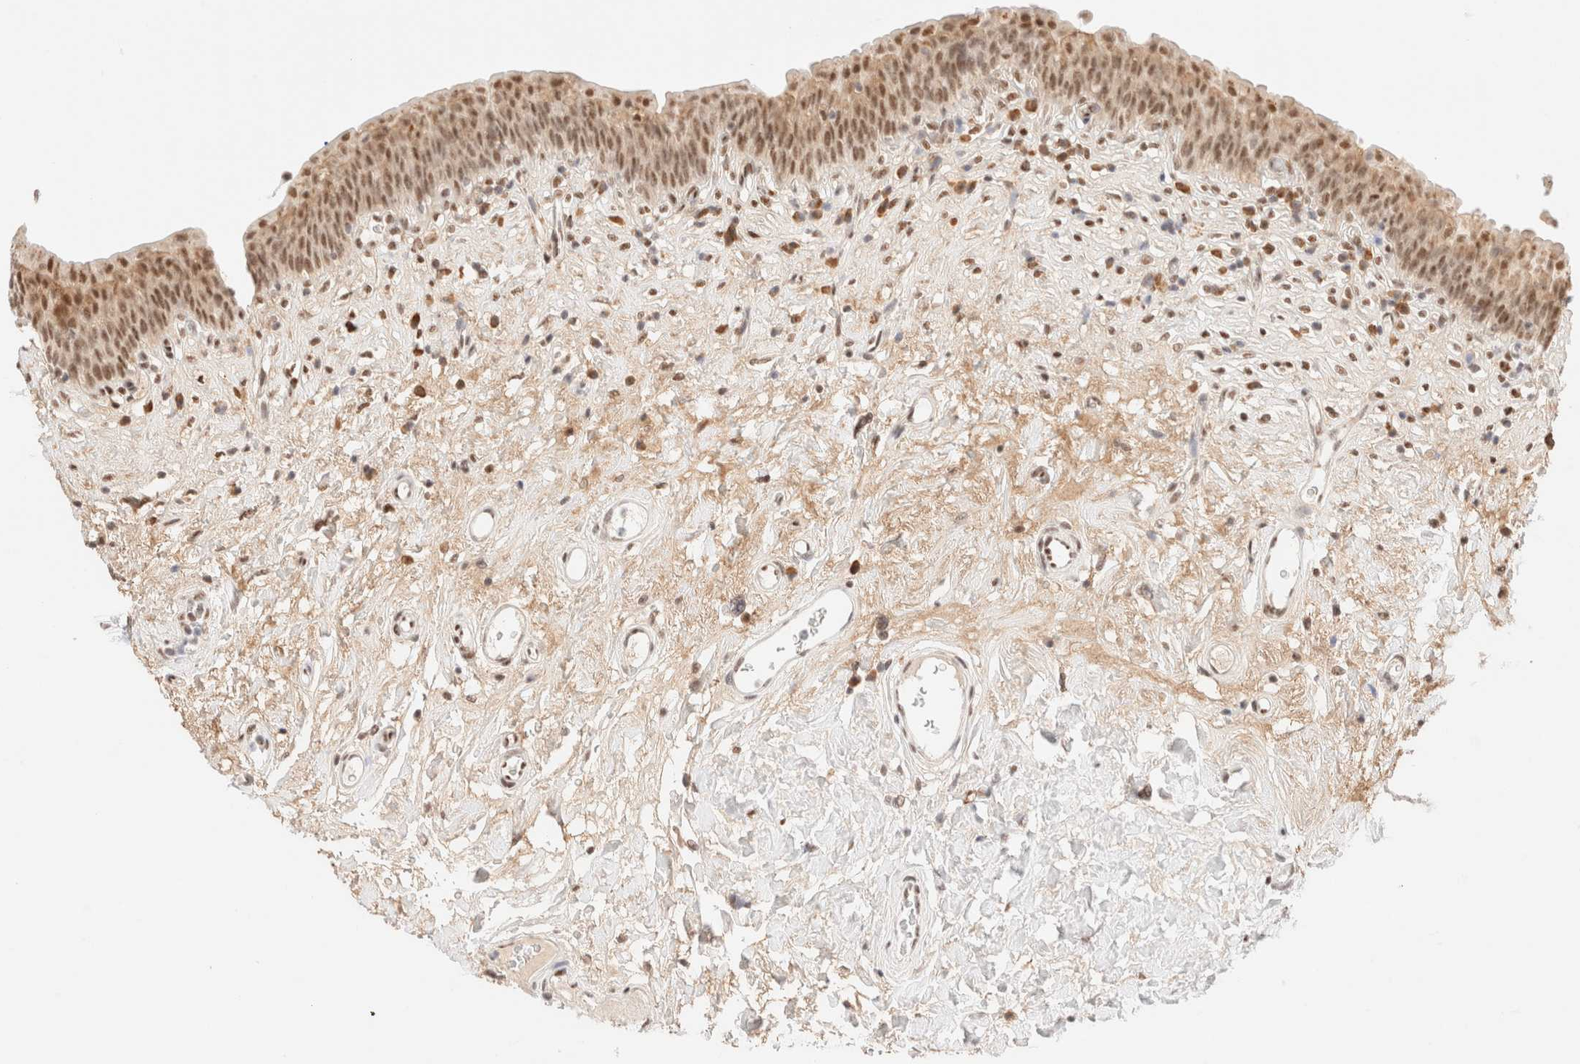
{"staining": {"intensity": "moderate", "quantity": ">75%", "location": "nuclear"}, "tissue": "urinary bladder", "cell_type": "Urothelial cells", "image_type": "normal", "snomed": [{"axis": "morphology", "description": "Normal tissue, NOS"}, {"axis": "topography", "description": "Urinary bladder"}], "caption": "Immunohistochemistry (DAB (3,3'-diaminobenzidine)) staining of benign urinary bladder reveals moderate nuclear protein staining in approximately >75% of urothelial cells.", "gene": "CIC", "patient": {"sex": "male", "age": 83}}